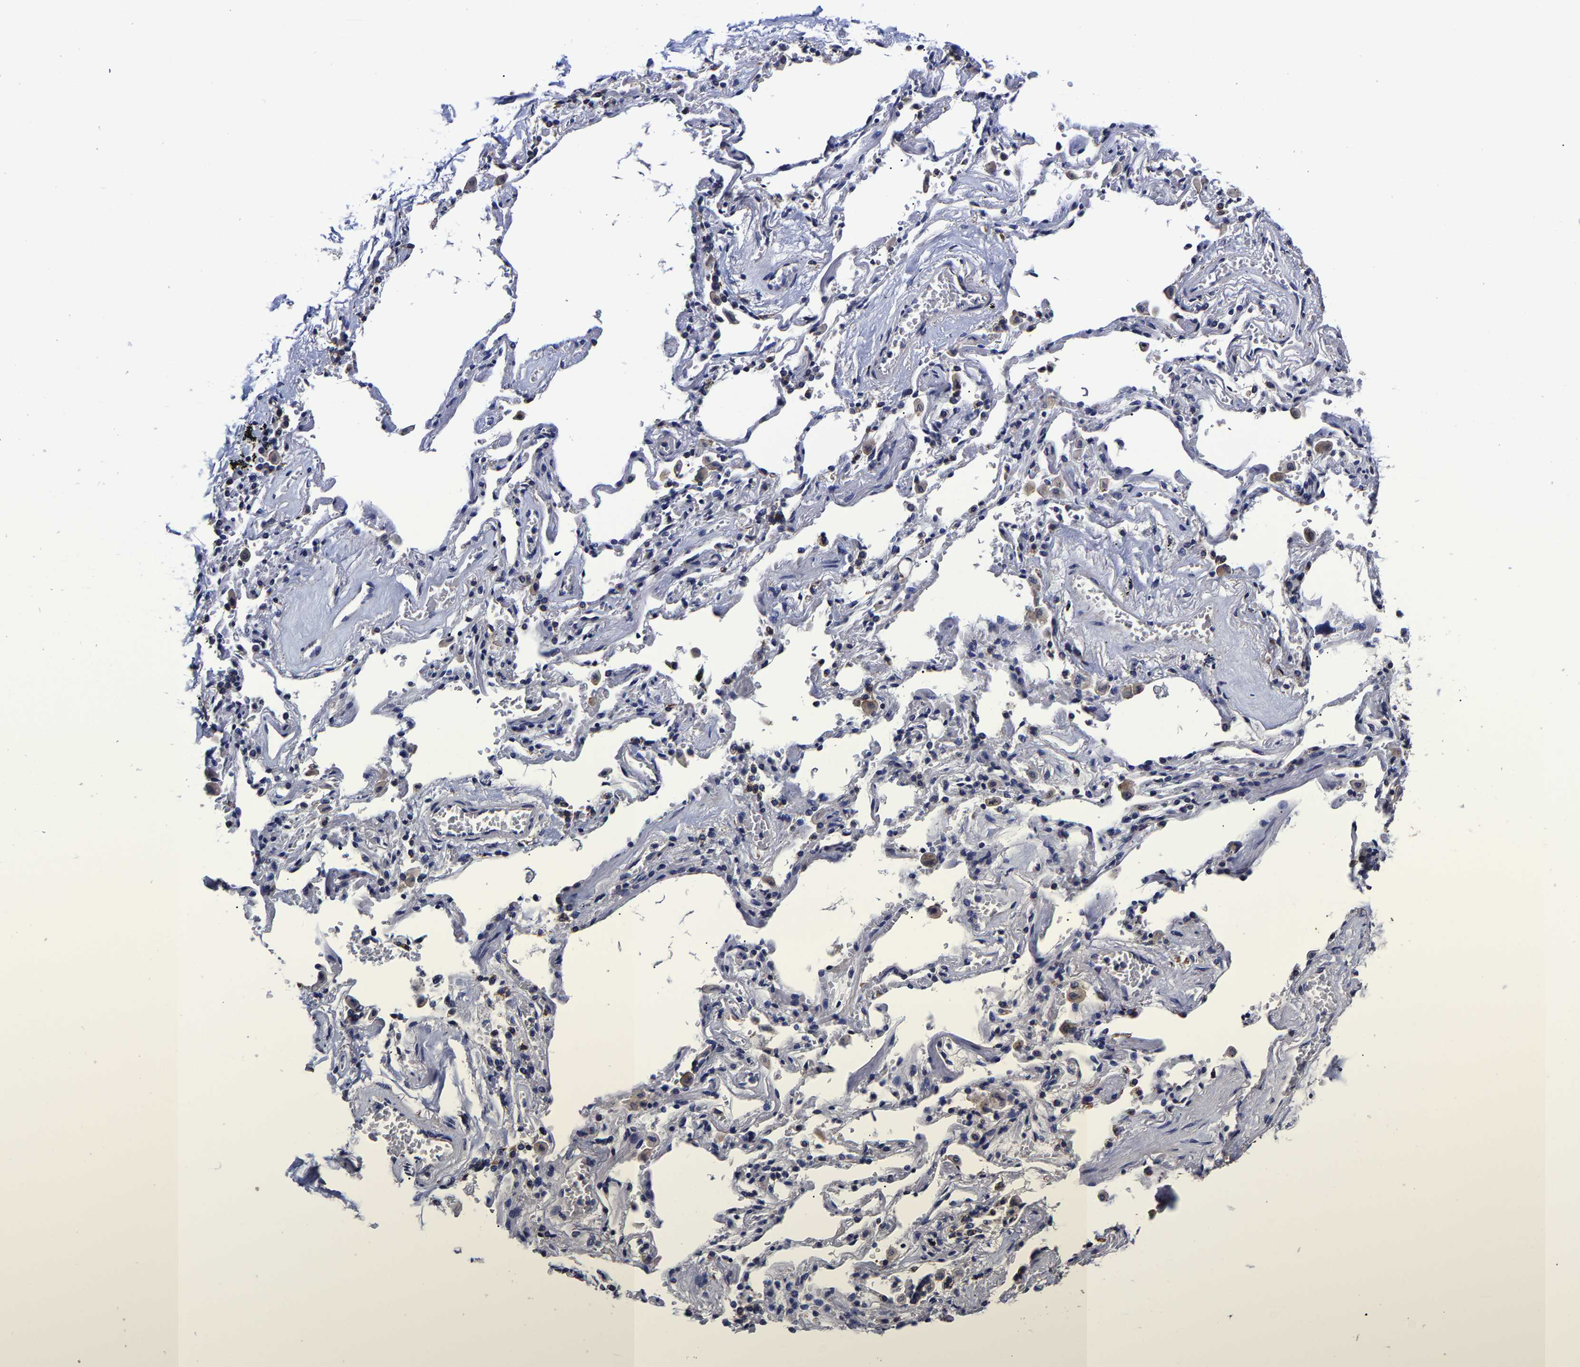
{"staining": {"intensity": "negative", "quantity": "none", "location": "none"}, "tissue": "adipose tissue", "cell_type": "Adipocytes", "image_type": "normal", "snomed": [{"axis": "morphology", "description": "Normal tissue, NOS"}, {"axis": "topography", "description": "Cartilage tissue"}, {"axis": "topography", "description": "Lung"}], "caption": "High power microscopy photomicrograph of an immunohistochemistry micrograph of normal adipose tissue, revealing no significant staining in adipocytes. Nuclei are stained in blue.", "gene": "AASS", "patient": {"sex": "female", "age": 77}}